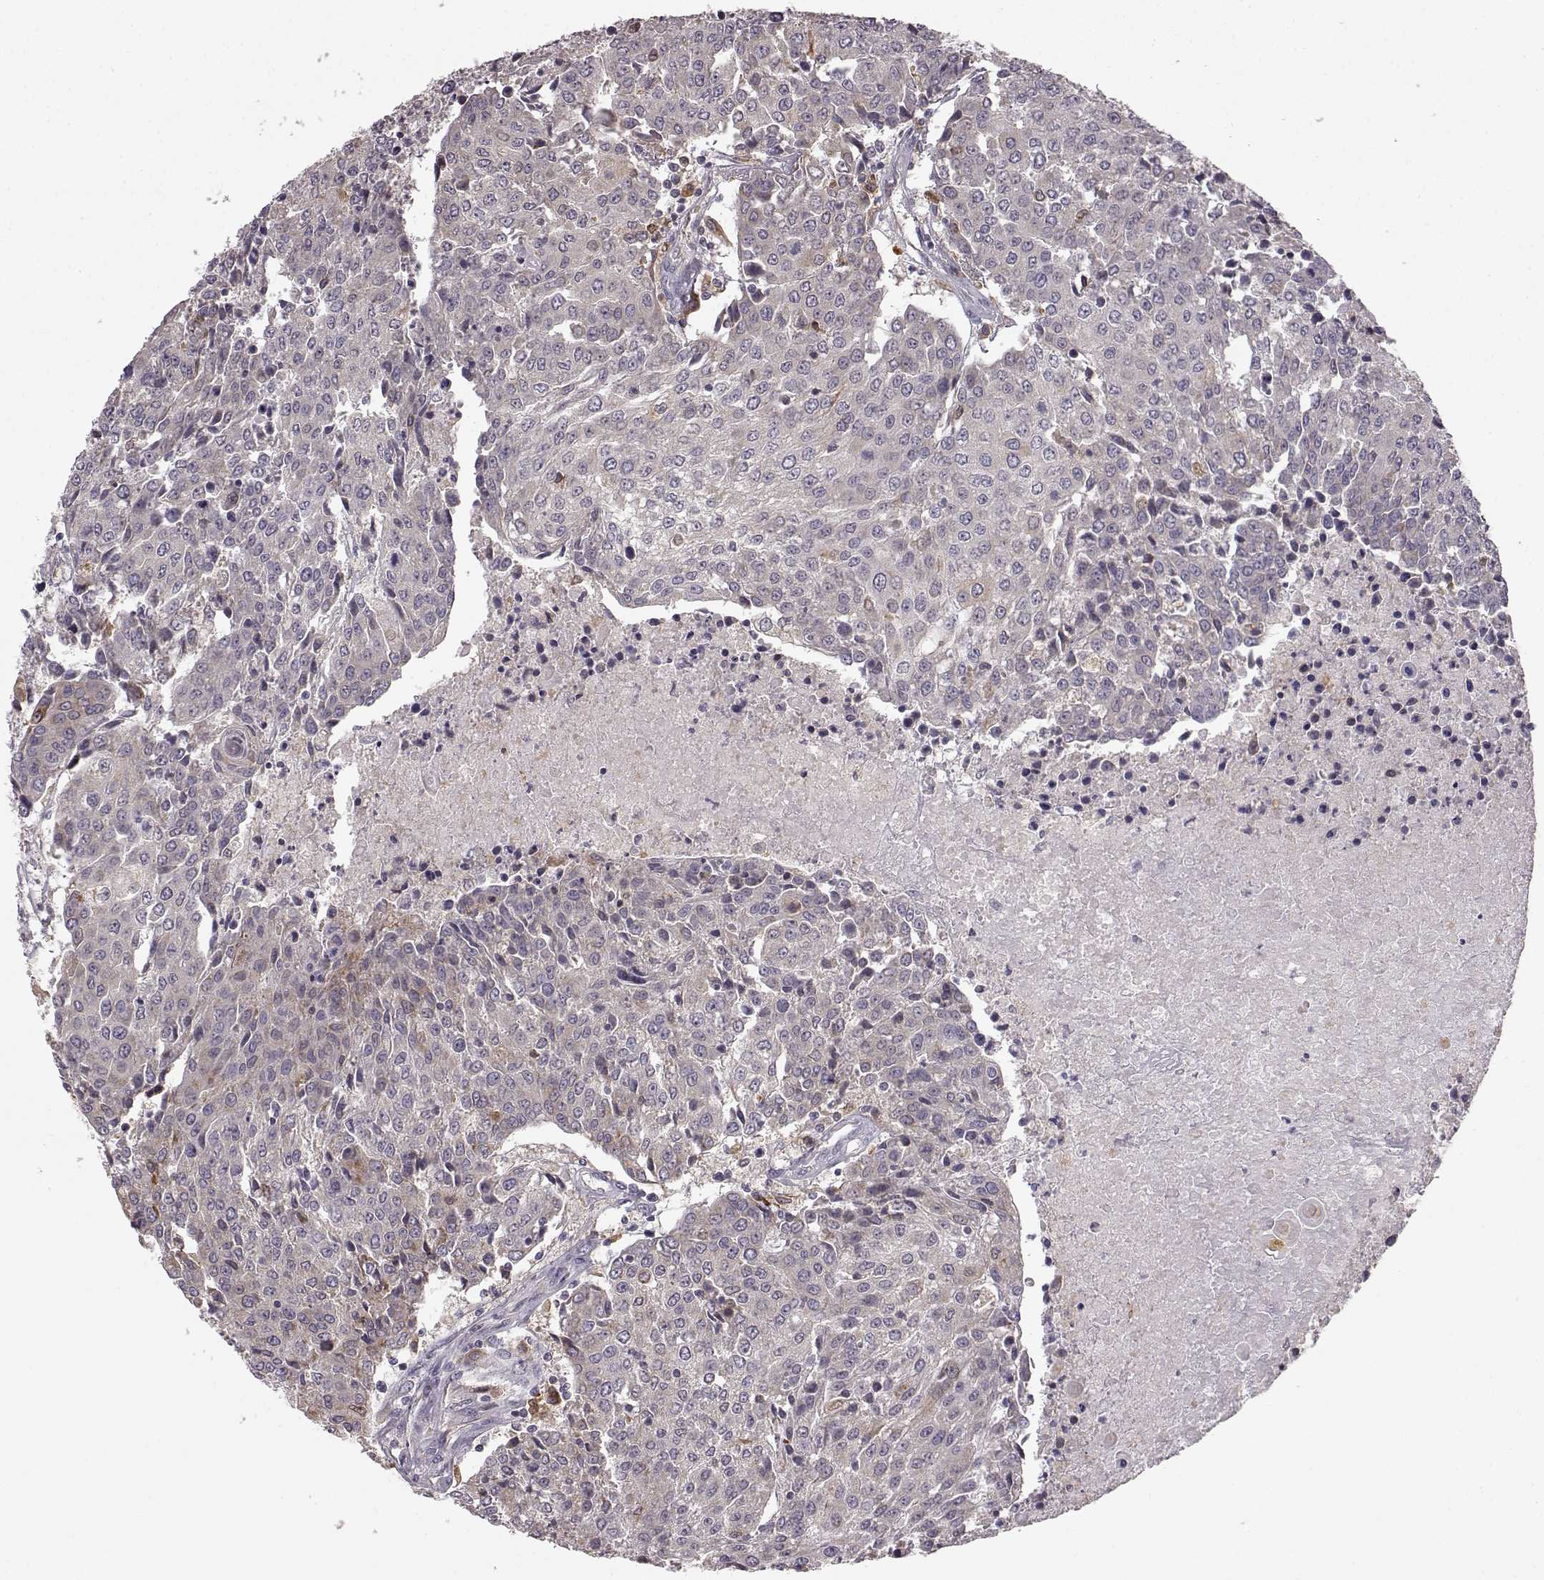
{"staining": {"intensity": "weak", "quantity": "<25%", "location": "cytoplasmic/membranous"}, "tissue": "urothelial cancer", "cell_type": "Tumor cells", "image_type": "cancer", "snomed": [{"axis": "morphology", "description": "Urothelial carcinoma, High grade"}, {"axis": "topography", "description": "Urinary bladder"}], "caption": "This is an immunohistochemistry histopathology image of urothelial carcinoma (high-grade). There is no staining in tumor cells.", "gene": "SPAG17", "patient": {"sex": "female", "age": 85}}